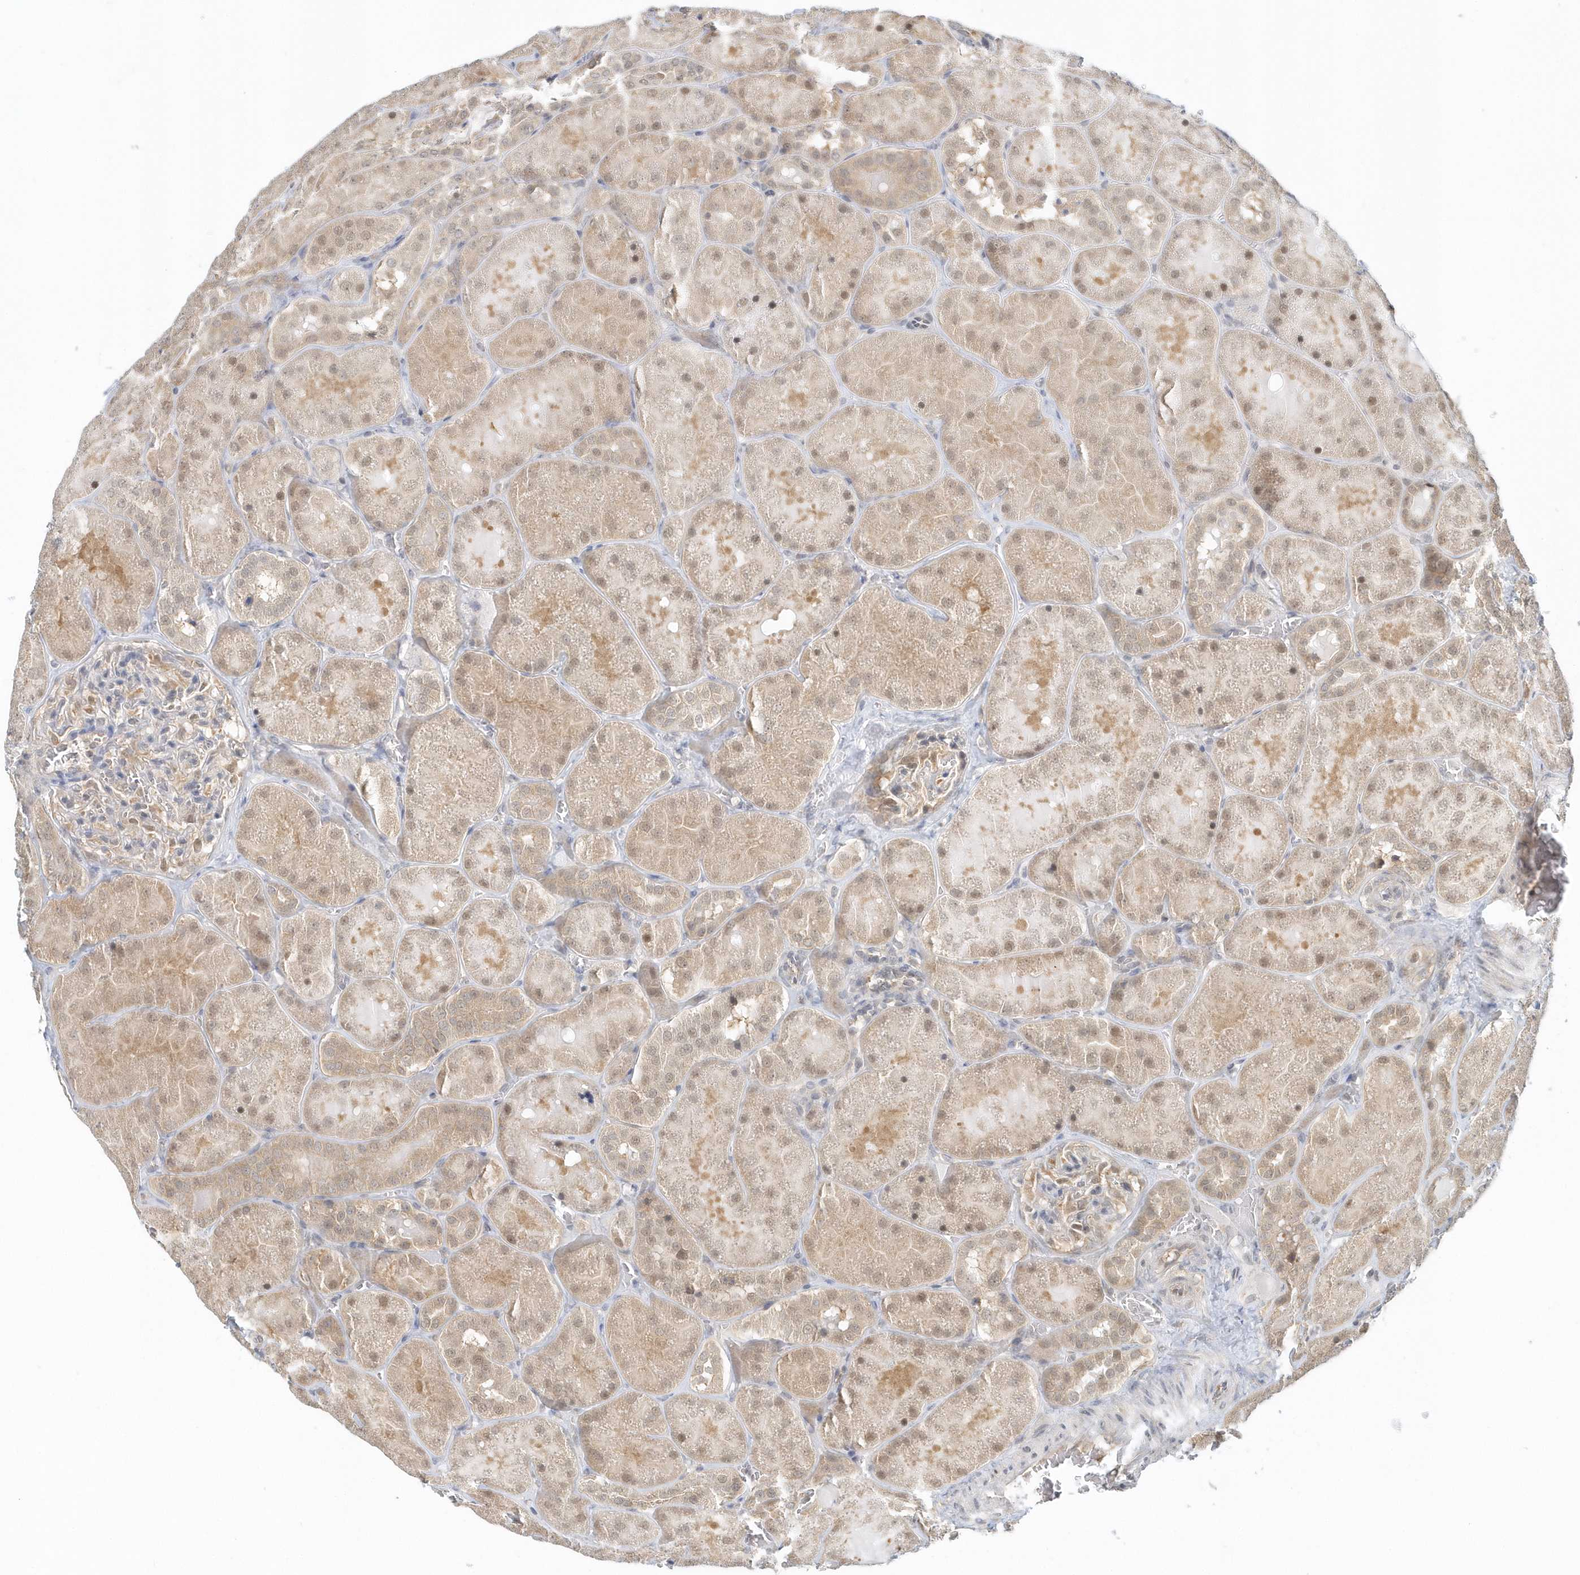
{"staining": {"intensity": "negative", "quantity": "none", "location": "none"}, "tissue": "kidney", "cell_type": "Cells in glomeruli", "image_type": "normal", "snomed": [{"axis": "morphology", "description": "Normal tissue, NOS"}, {"axis": "topography", "description": "Kidney"}], "caption": "Immunohistochemistry (IHC) photomicrograph of normal kidney: kidney stained with DAB shows no significant protein expression in cells in glomeruli. The staining was performed using DAB to visualize the protein expression in brown, while the nuclei were stained in blue with hematoxylin (Magnification: 20x).", "gene": "PSMD6", "patient": {"sex": "male", "age": 28}}